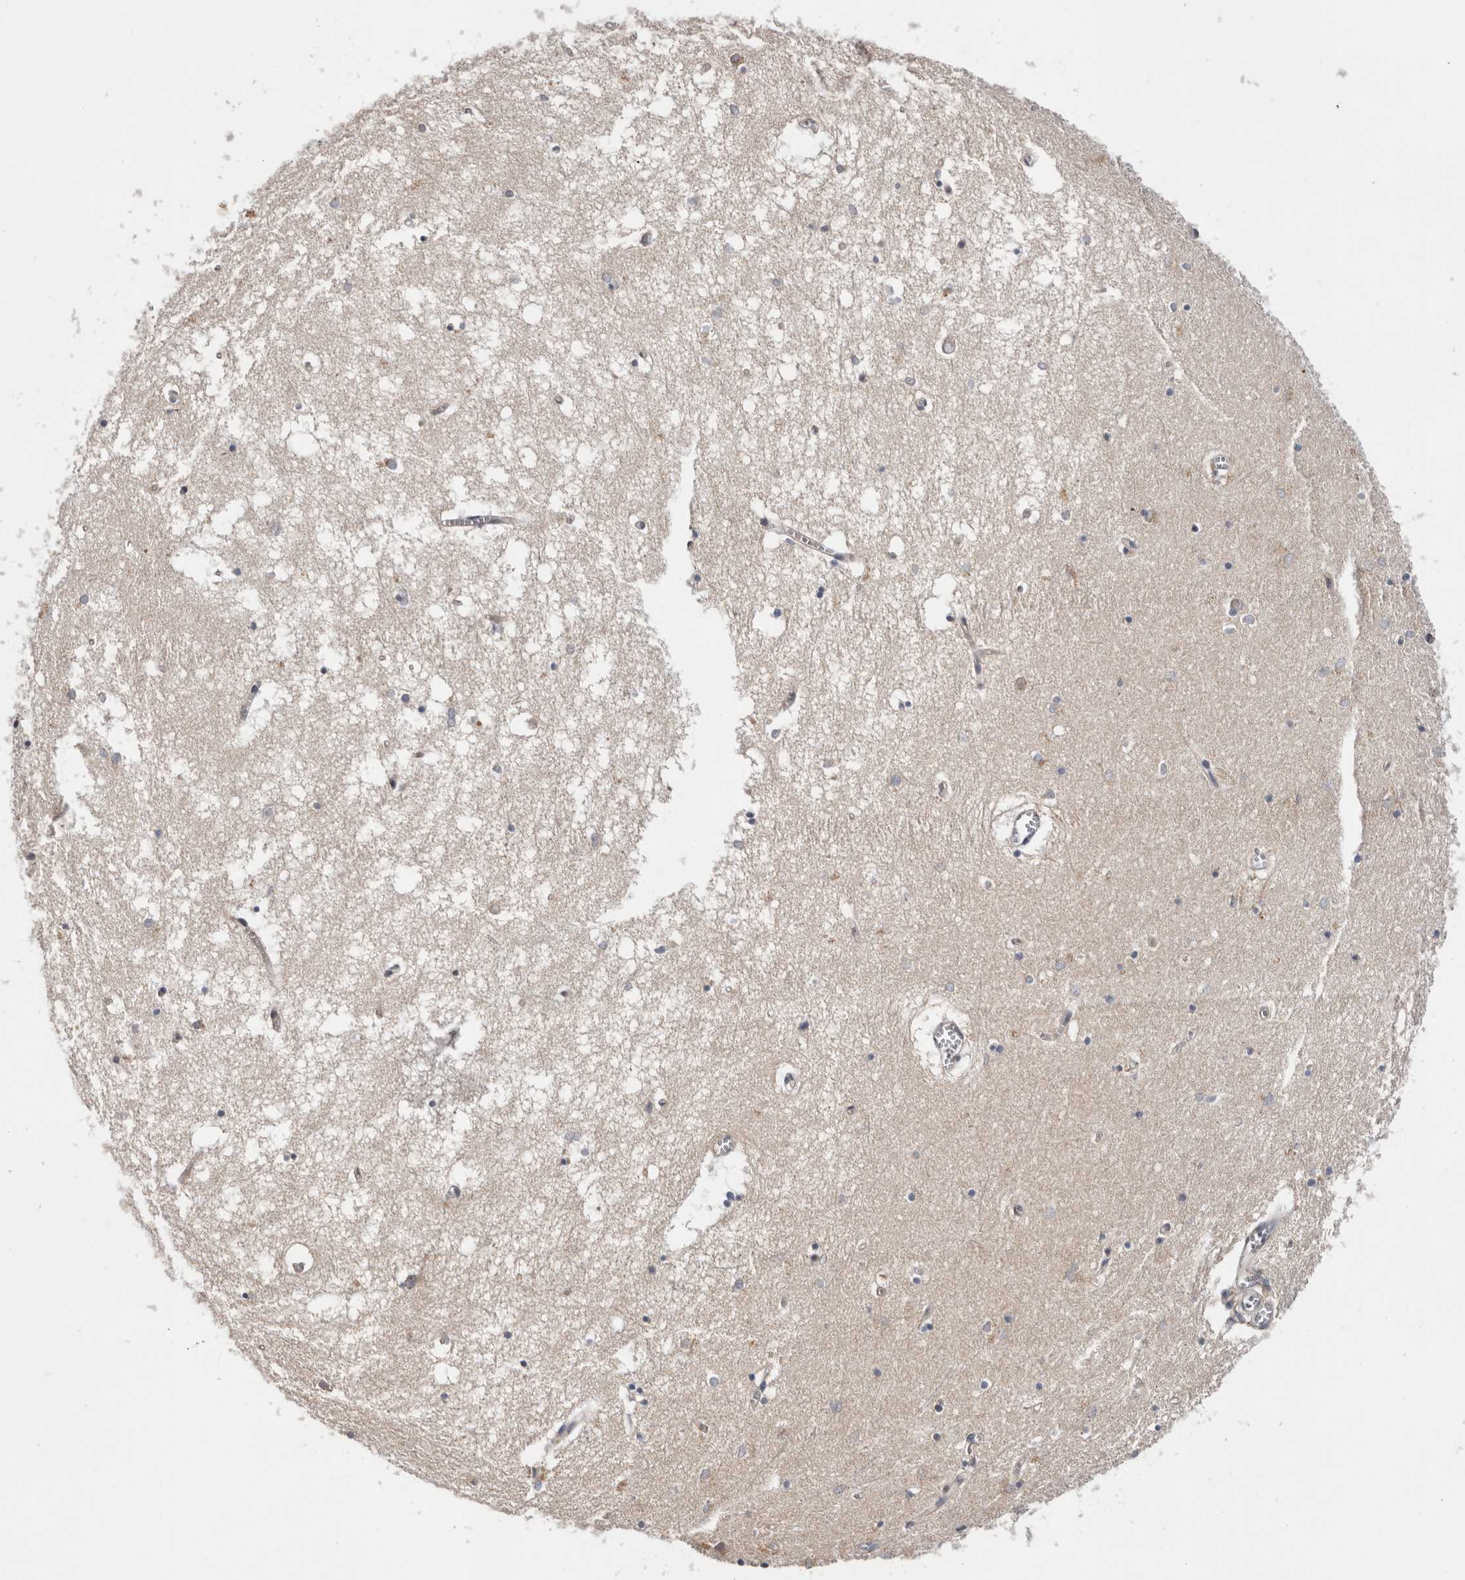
{"staining": {"intensity": "weak", "quantity": "<25%", "location": "cytoplasmic/membranous"}, "tissue": "hippocampus", "cell_type": "Glial cells", "image_type": "normal", "snomed": [{"axis": "morphology", "description": "Normal tissue, NOS"}, {"axis": "topography", "description": "Hippocampus"}], "caption": "DAB immunohistochemical staining of unremarkable hippocampus displays no significant expression in glial cells. (Stains: DAB (3,3'-diaminobenzidine) IHC with hematoxylin counter stain, Microscopy: brightfield microscopy at high magnification).", "gene": "USH1C", "patient": {"sex": "male", "age": 70}}